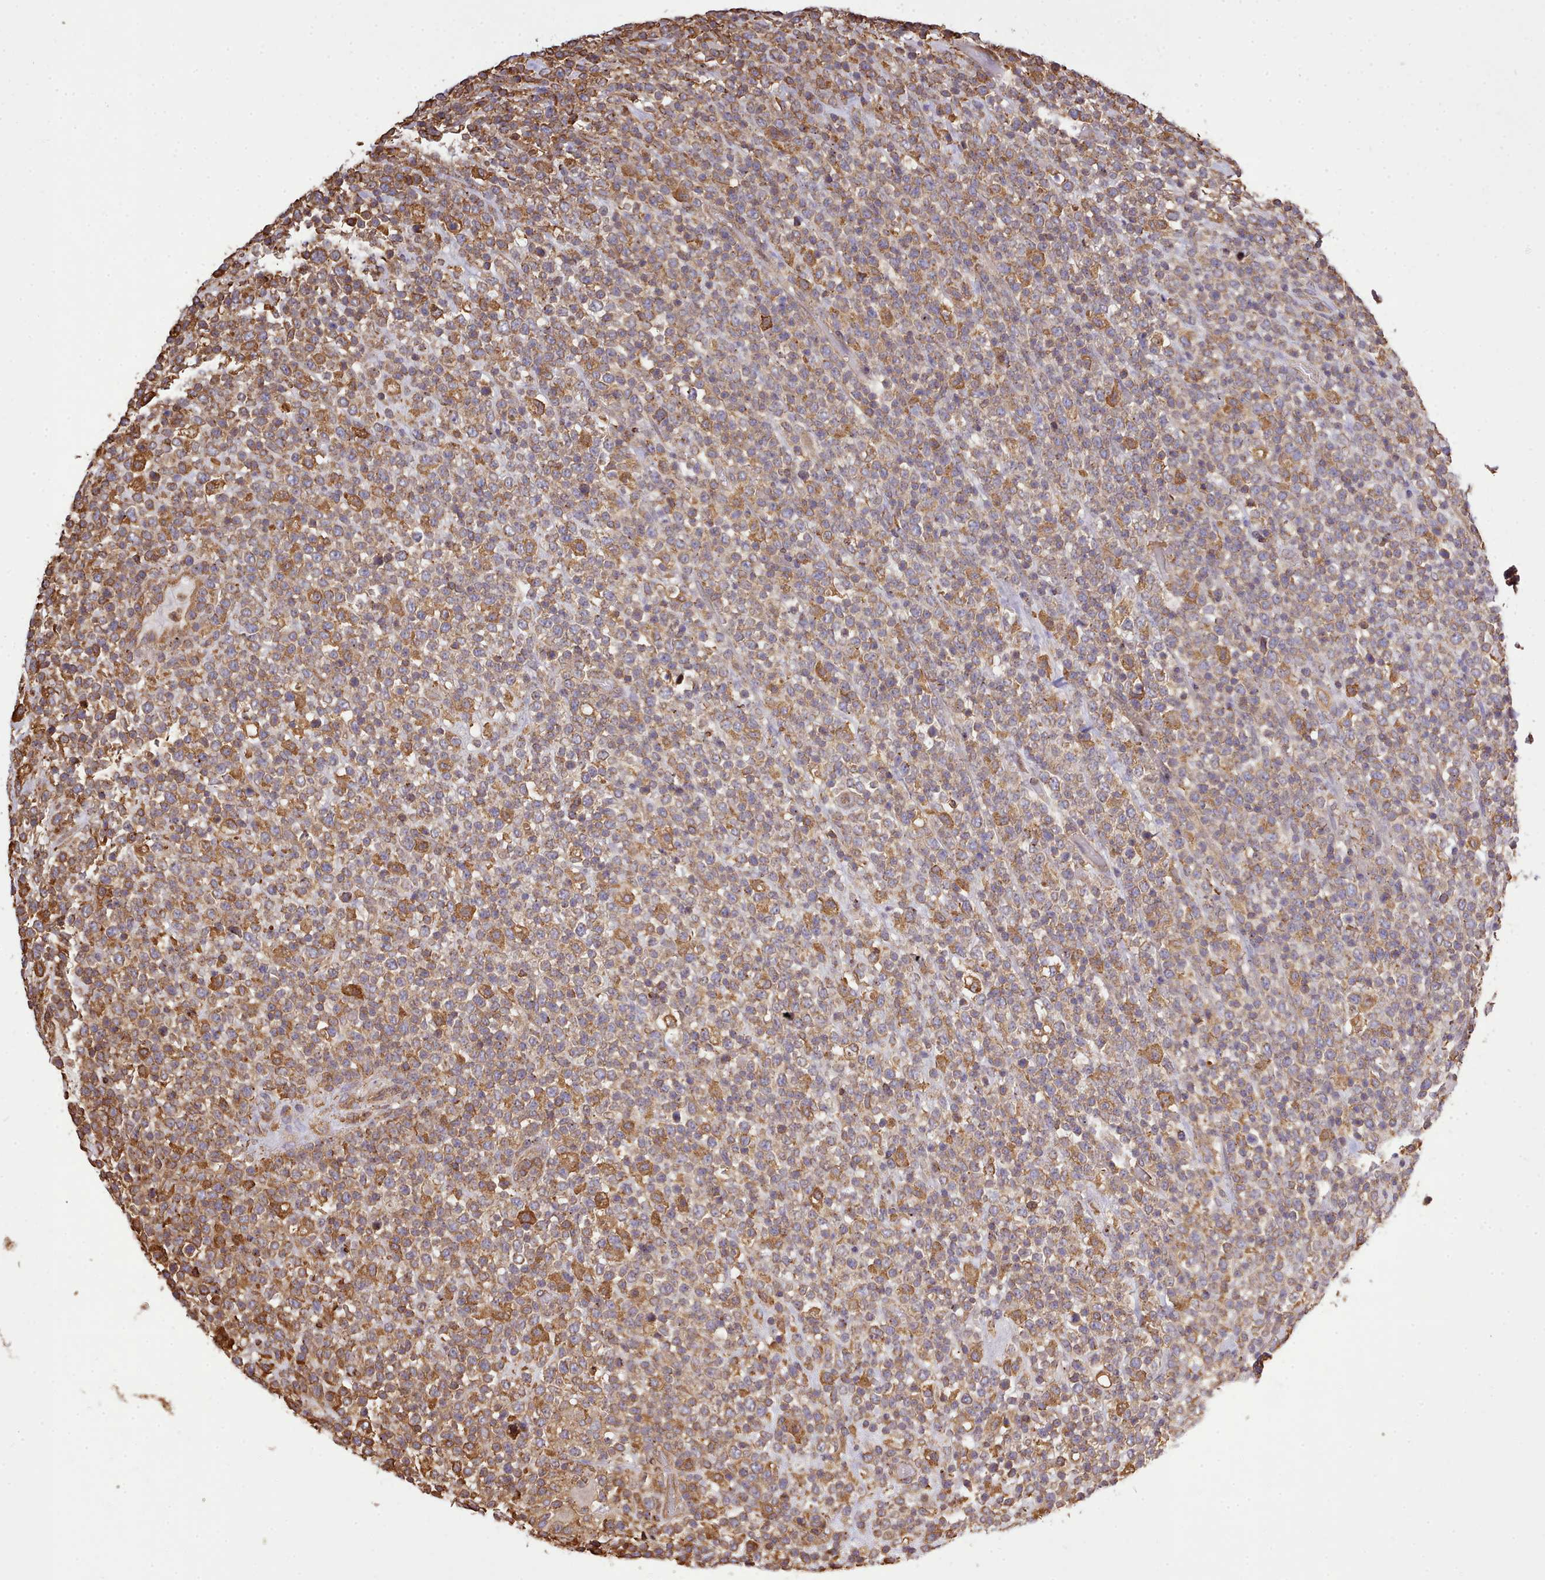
{"staining": {"intensity": "moderate", "quantity": "25%-75%", "location": "cytoplasmic/membranous"}, "tissue": "lymphoma", "cell_type": "Tumor cells", "image_type": "cancer", "snomed": [{"axis": "morphology", "description": "Malignant lymphoma, non-Hodgkin's type, High grade"}, {"axis": "topography", "description": "Colon"}], "caption": "Moderate cytoplasmic/membranous protein expression is identified in about 25%-75% of tumor cells in high-grade malignant lymphoma, non-Hodgkin's type.", "gene": "CAPZA1", "patient": {"sex": "female", "age": 53}}